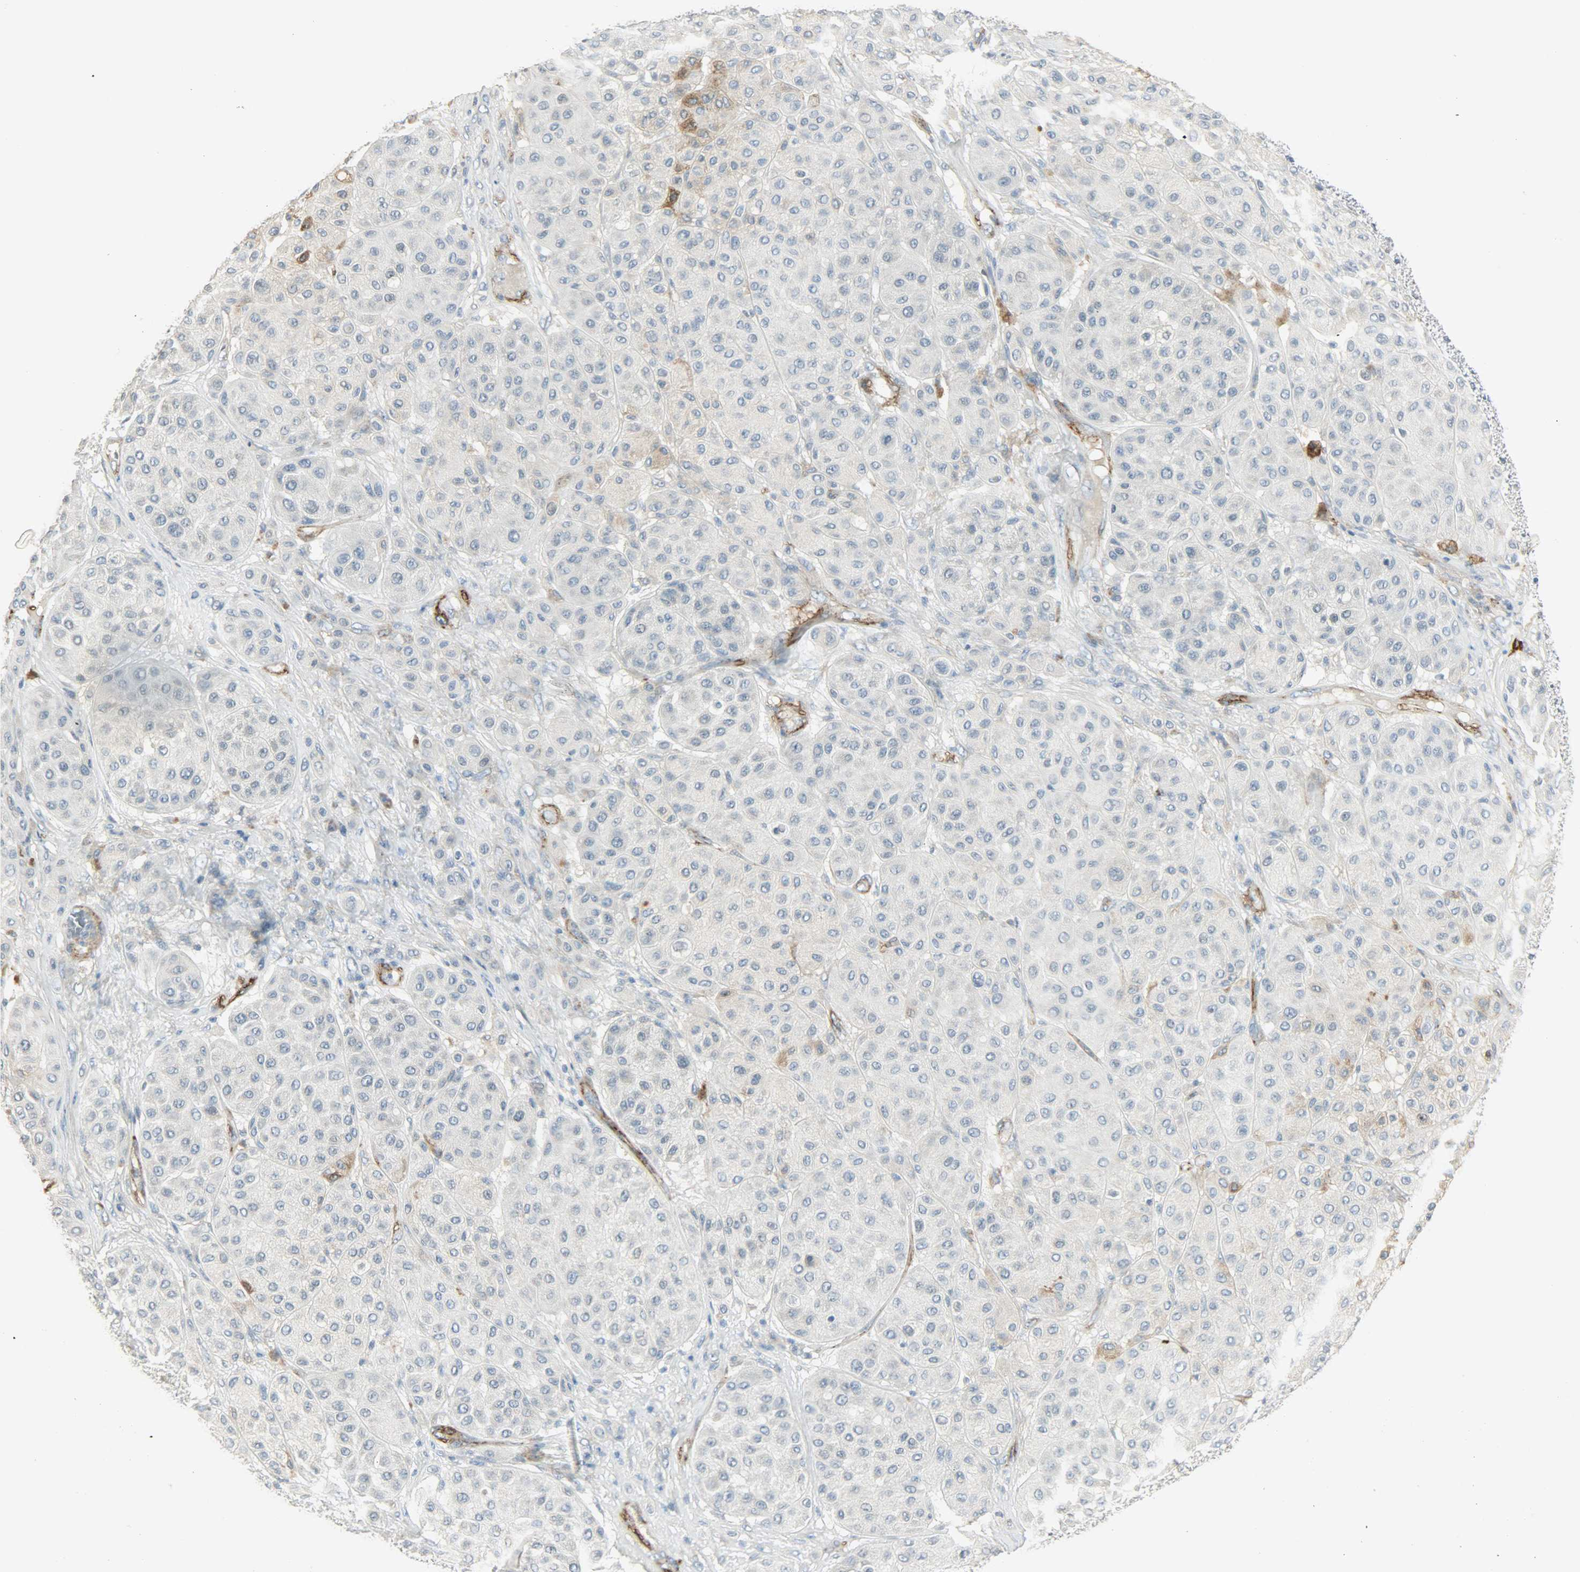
{"staining": {"intensity": "weak", "quantity": "<25%", "location": "cytoplasmic/membranous"}, "tissue": "melanoma", "cell_type": "Tumor cells", "image_type": "cancer", "snomed": [{"axis": "morphology", "description": "Normal tissue, NOS"}, {"axis": "morphology", "description": "Malignant melanoma, Metastatic site"}, {"axis": "topography", "description": "Skin"}], "caption": "Immunohistochemistry (IHC) of melanoma reveals no expression in tumor cells. Brightfield microscopy of immunohistochemistry (IHC) stained with DAB (3,3'-diaminobenzidine) (brown) and hematoxylin (blue), captured at high magnification.", "gene": "ENPEP", "patient": {"sex": "male", "age": 41}}